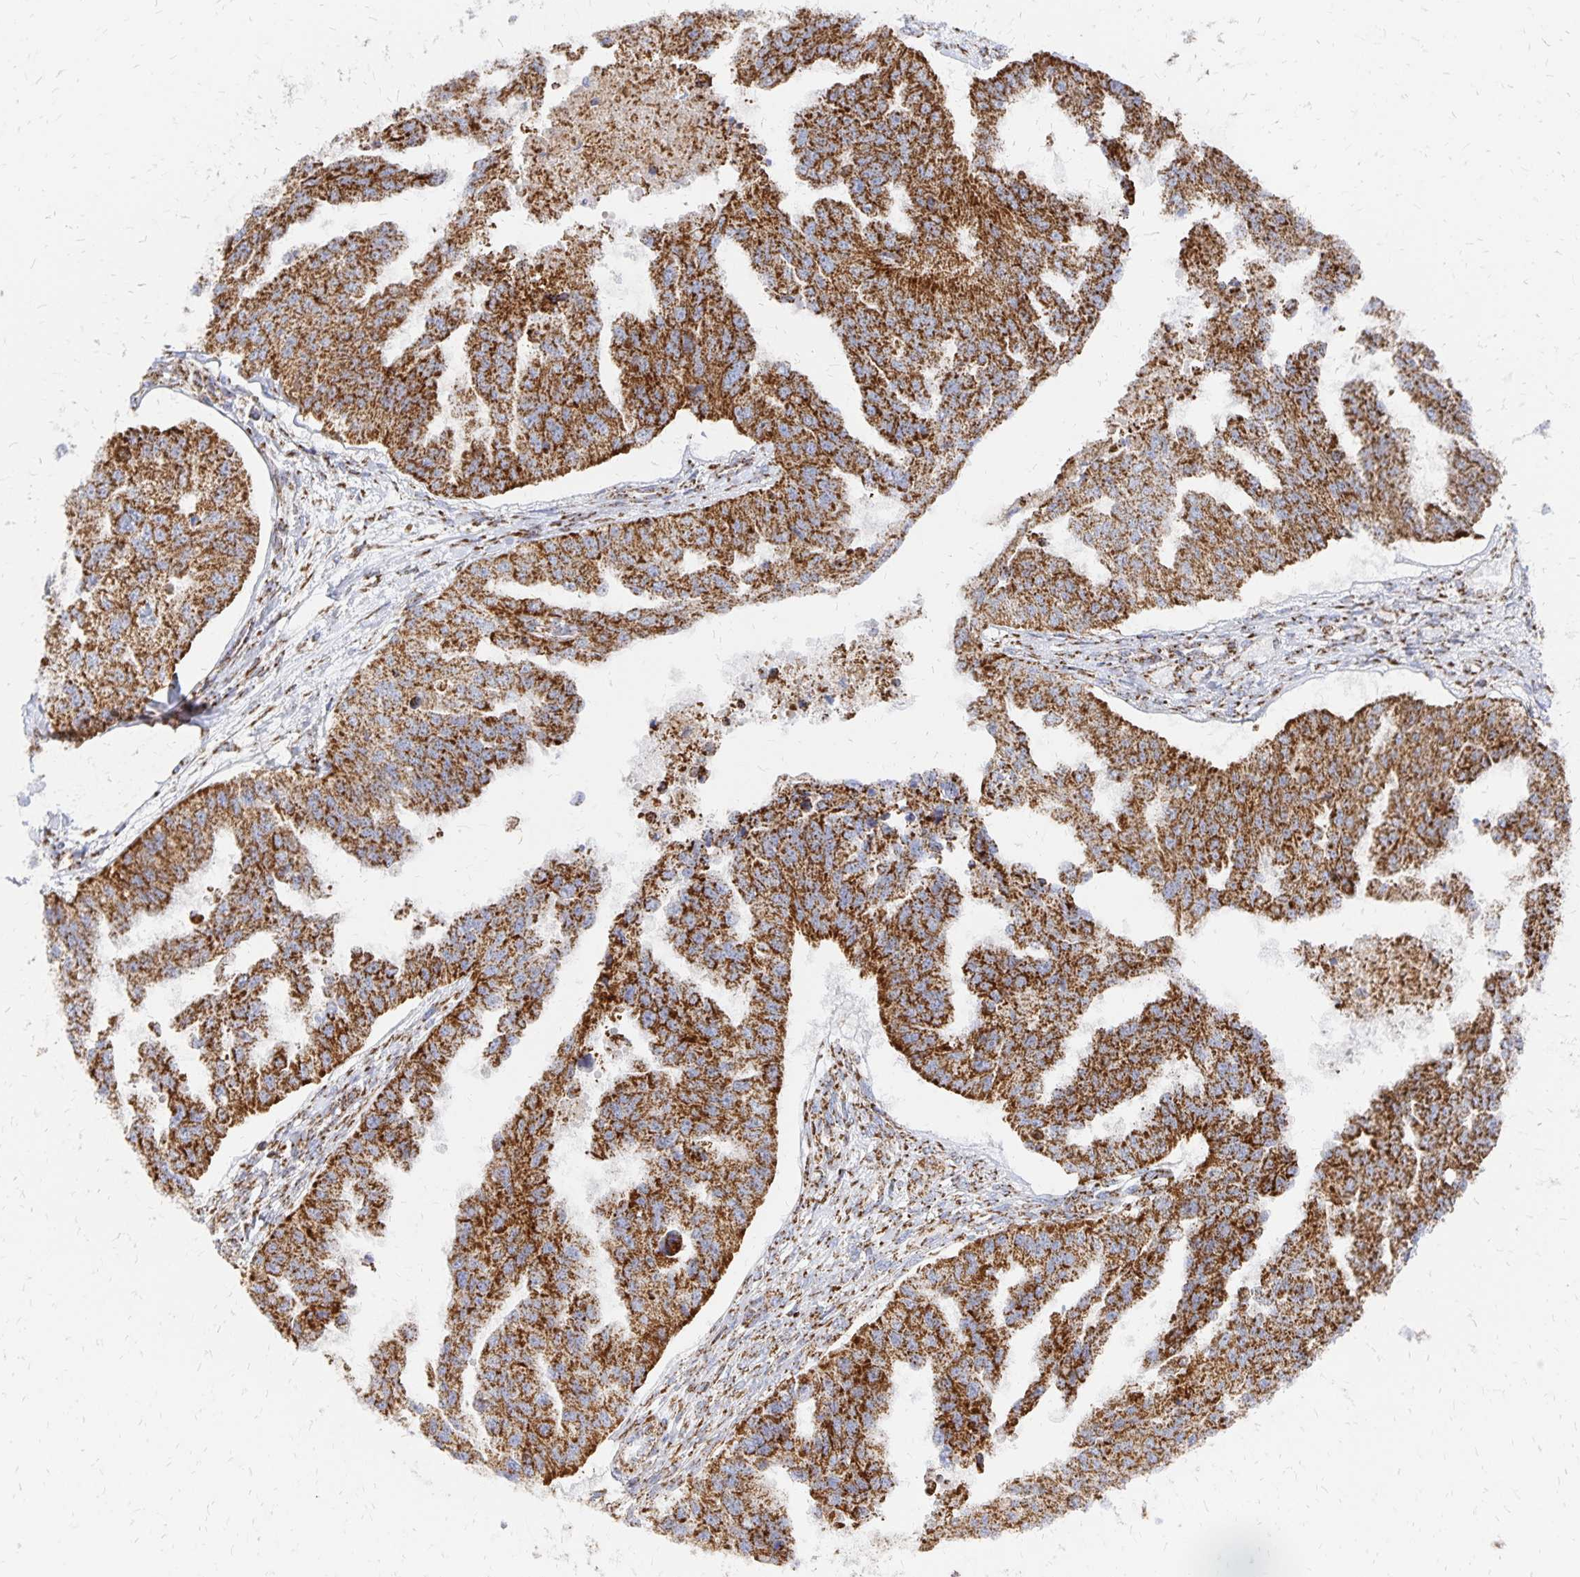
{"staining": {"intensity": "strong", "quantity": ">75%", "location": "cytoplasmic/membranous"}, "tissue": "ovarian cancer", "cell_type": "Tumor cells", "image_type": "cancer", "snomed": [{"axis": "morphology", "description": "Cystadenocarcinoma, serous, NOS"}, {"axis": "topography", "description": "Ovary"}], "caption": "Protein analysis of serous cystadenocarcinoma (ovarian) tissue exhibits strong cytoplasmic/membranous positivity in approximately >75% of tumor cells.", "gene": "STOML2", "patient": {"sex": "female", "age": 58}}